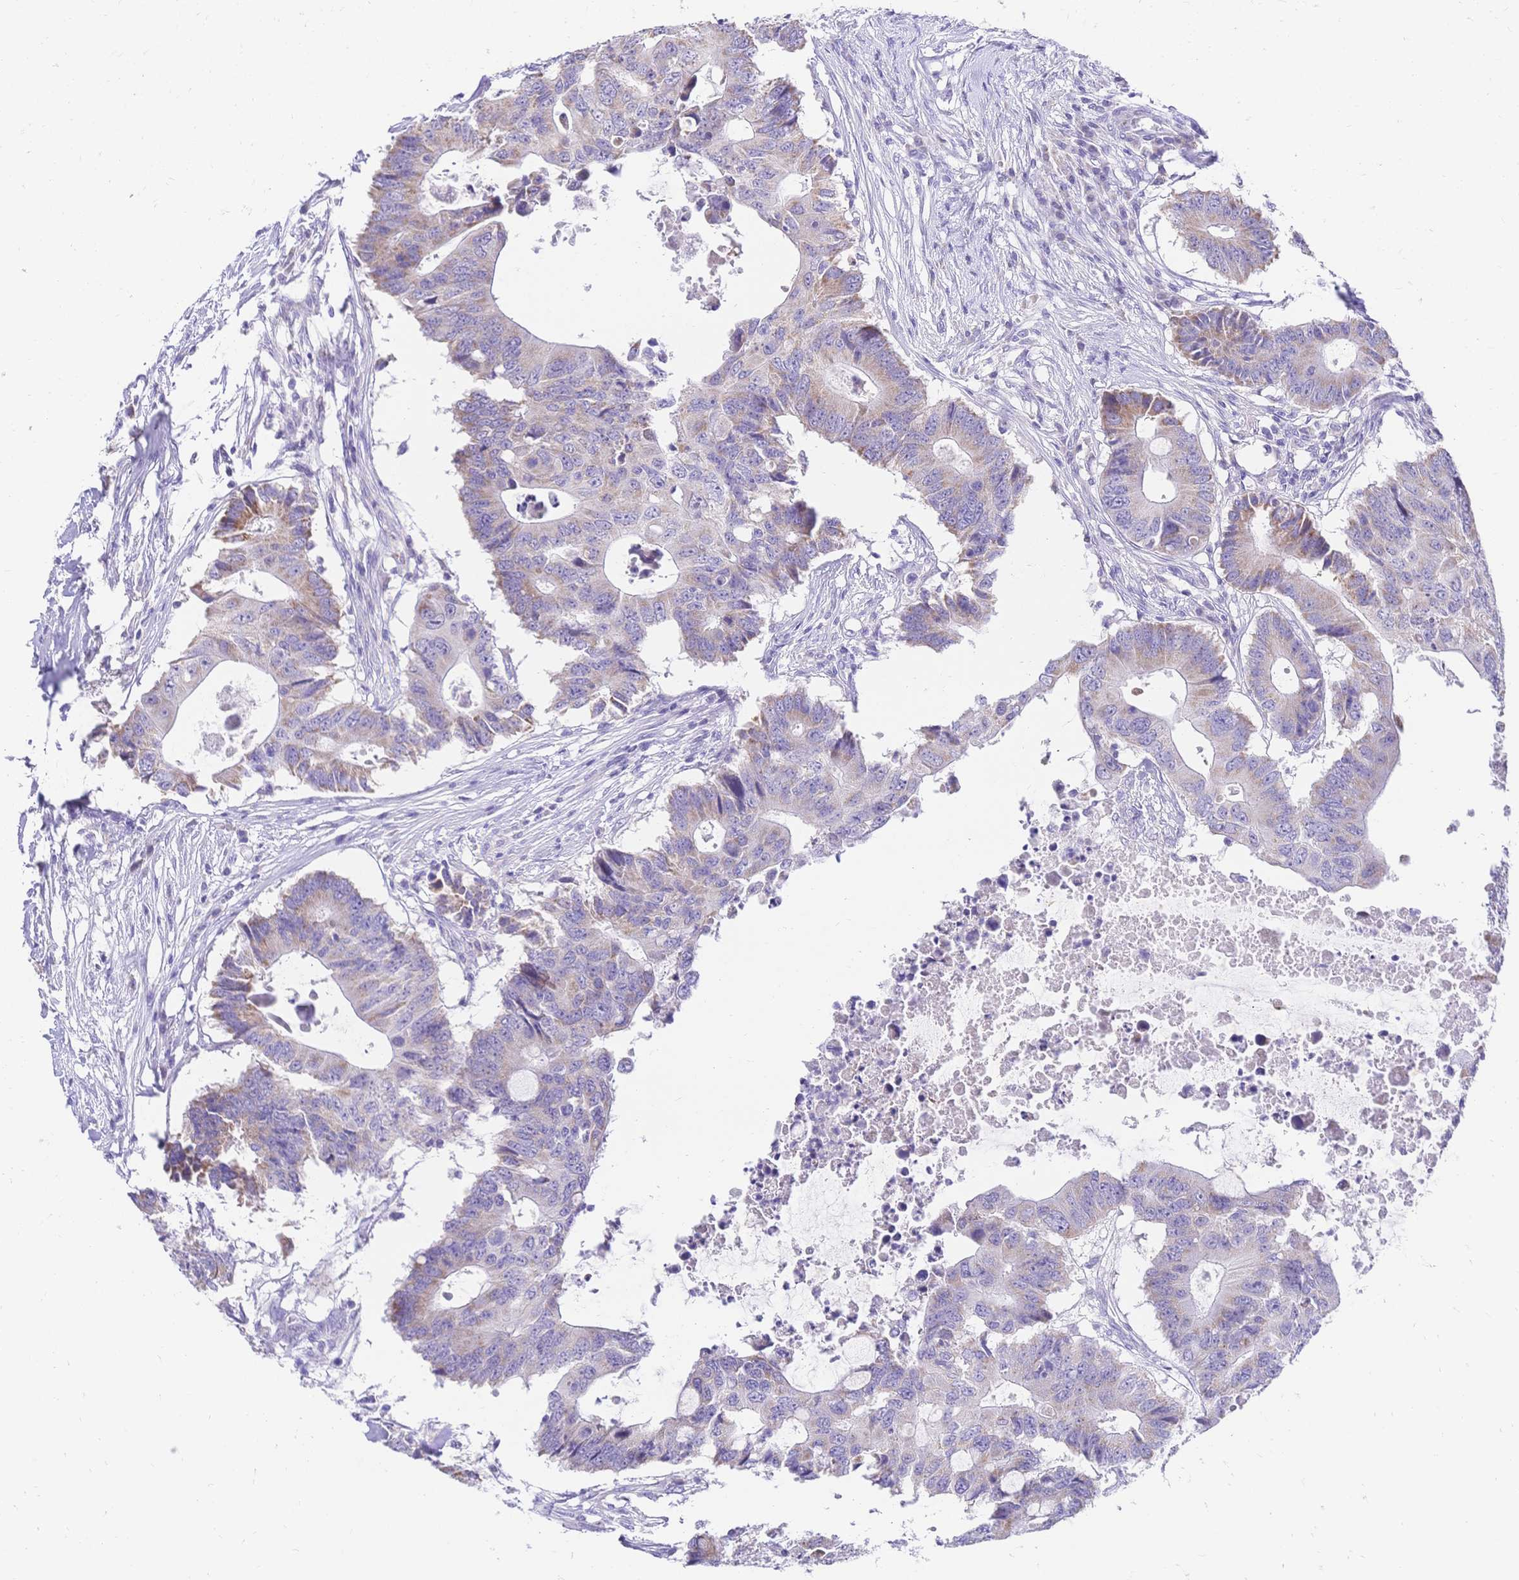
{"staining": {"intensity": "weak", "quantity": "25%-75%", "location": "cytoplasmic/membranous"}, "tissue": "colorectal cancer", "cell_type": "Tumor cells", "image_type": "cancer", "snomed": [{"axis": "morphology", "description": "Adenocarcinoma, NOS"}, {"axis": "topography", "description": "Colon"}], "caption": "A brown stain shows weak cytoplasmic/membranous positivity of a protein in human colorectal adenocarcinoma tumor cells.", "gene": "CLEC18B", "patient": {"sex": "male", "age": 71}}